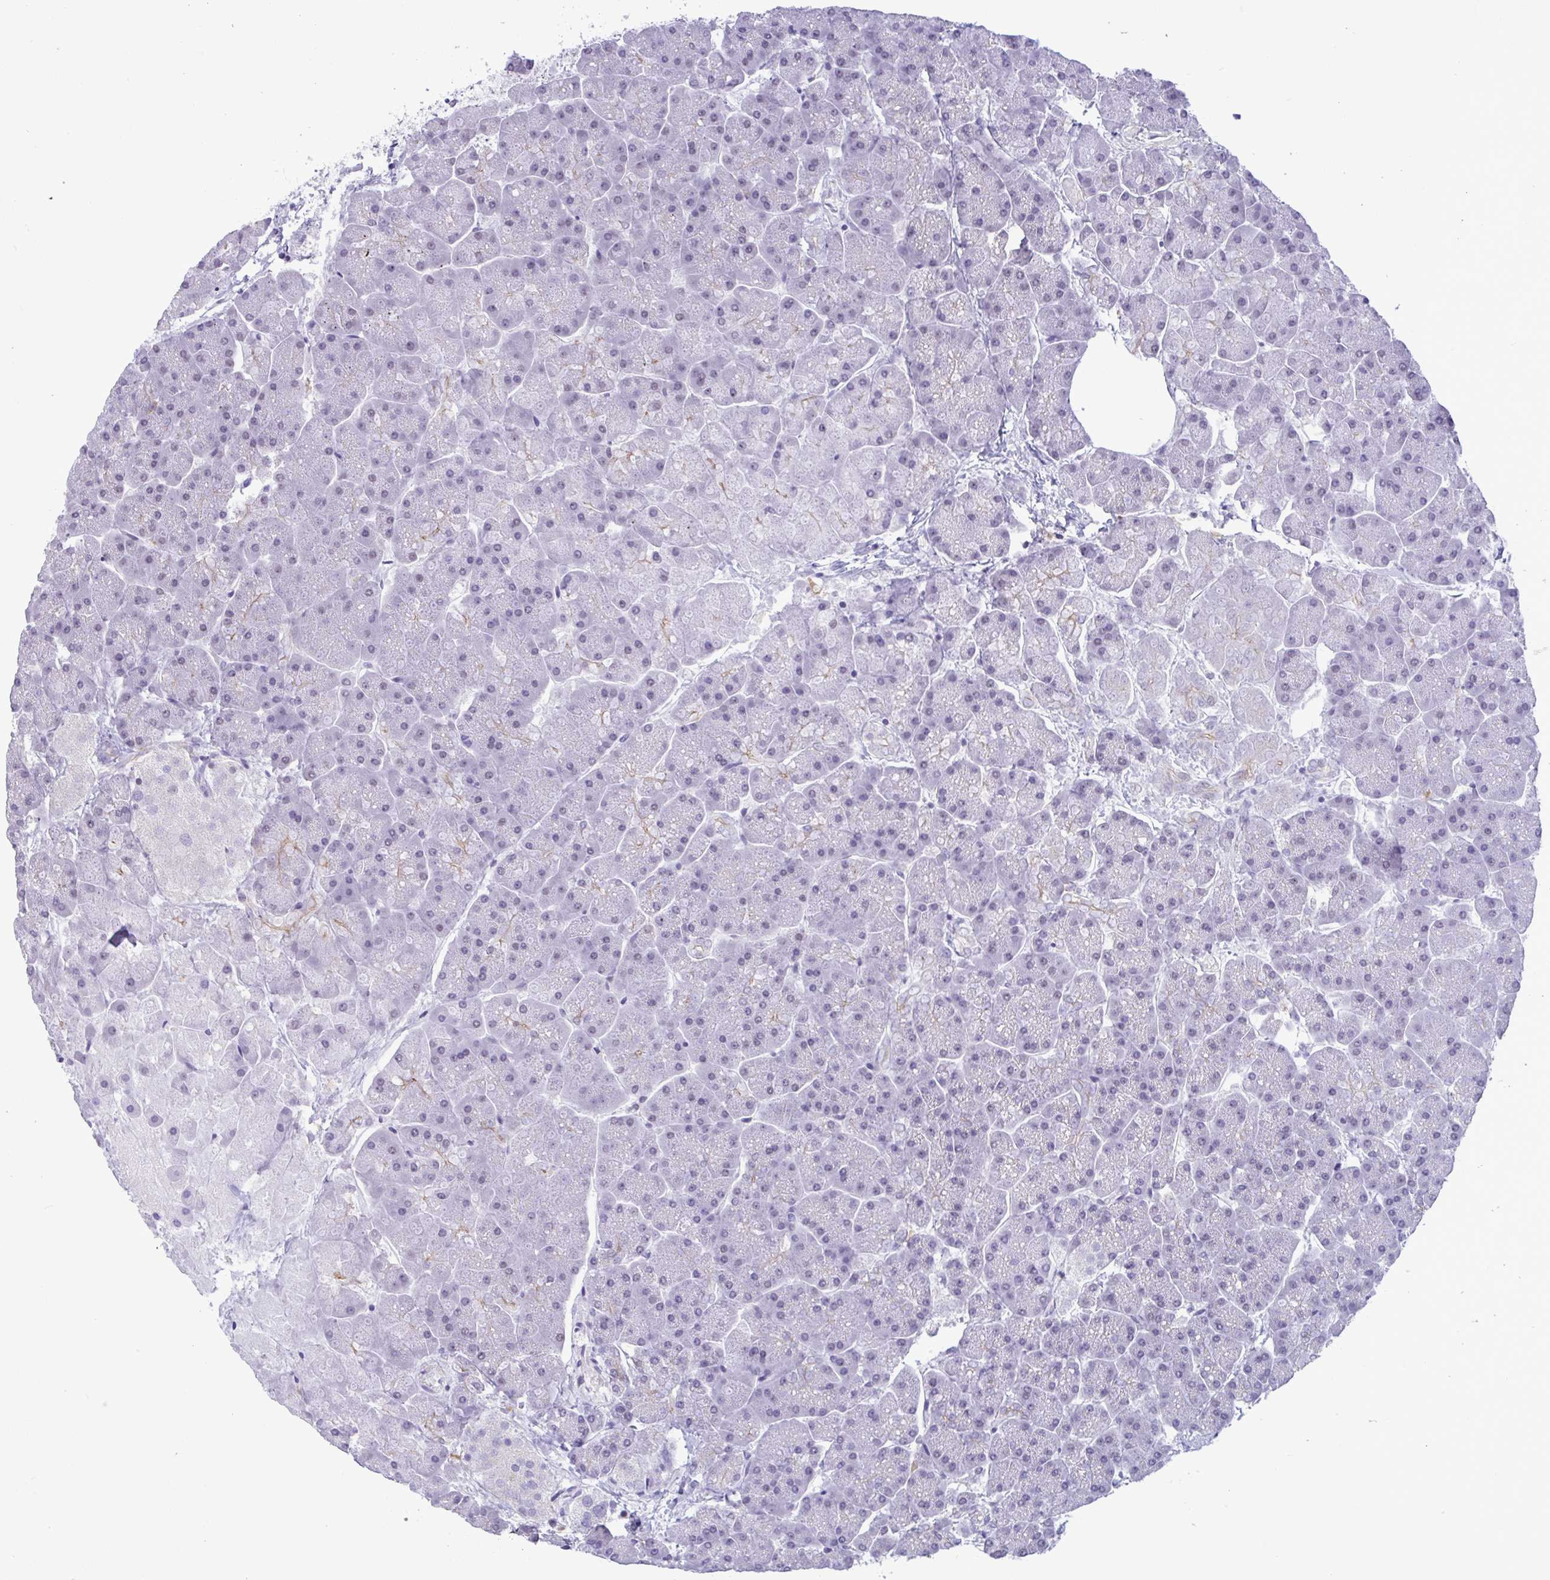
{"staining": {"intensity": "negative", "quantity": "none", "location": "none"}, "tissue": "pancreas", "cell_type": "Exocrine glandular cells", "image_type": "normal", "snomed": [{"axis": "morphology", "description": "Normal tissue, NOS"}, {"axis": "topography", "description": "Pancreas"}, {"axis": "topography", "description": "Peripheral nerve tissue"}], "caption": "Immunohistochemistry (IHC) image of unremarkable pancreas: human pancreas stained with DAB (3,3'-diaminobenzidine) shows no significant protein staining in exocrine glandular cells.", "gene": "YBX2", "patient": {"sex": "male", "age": 54}}